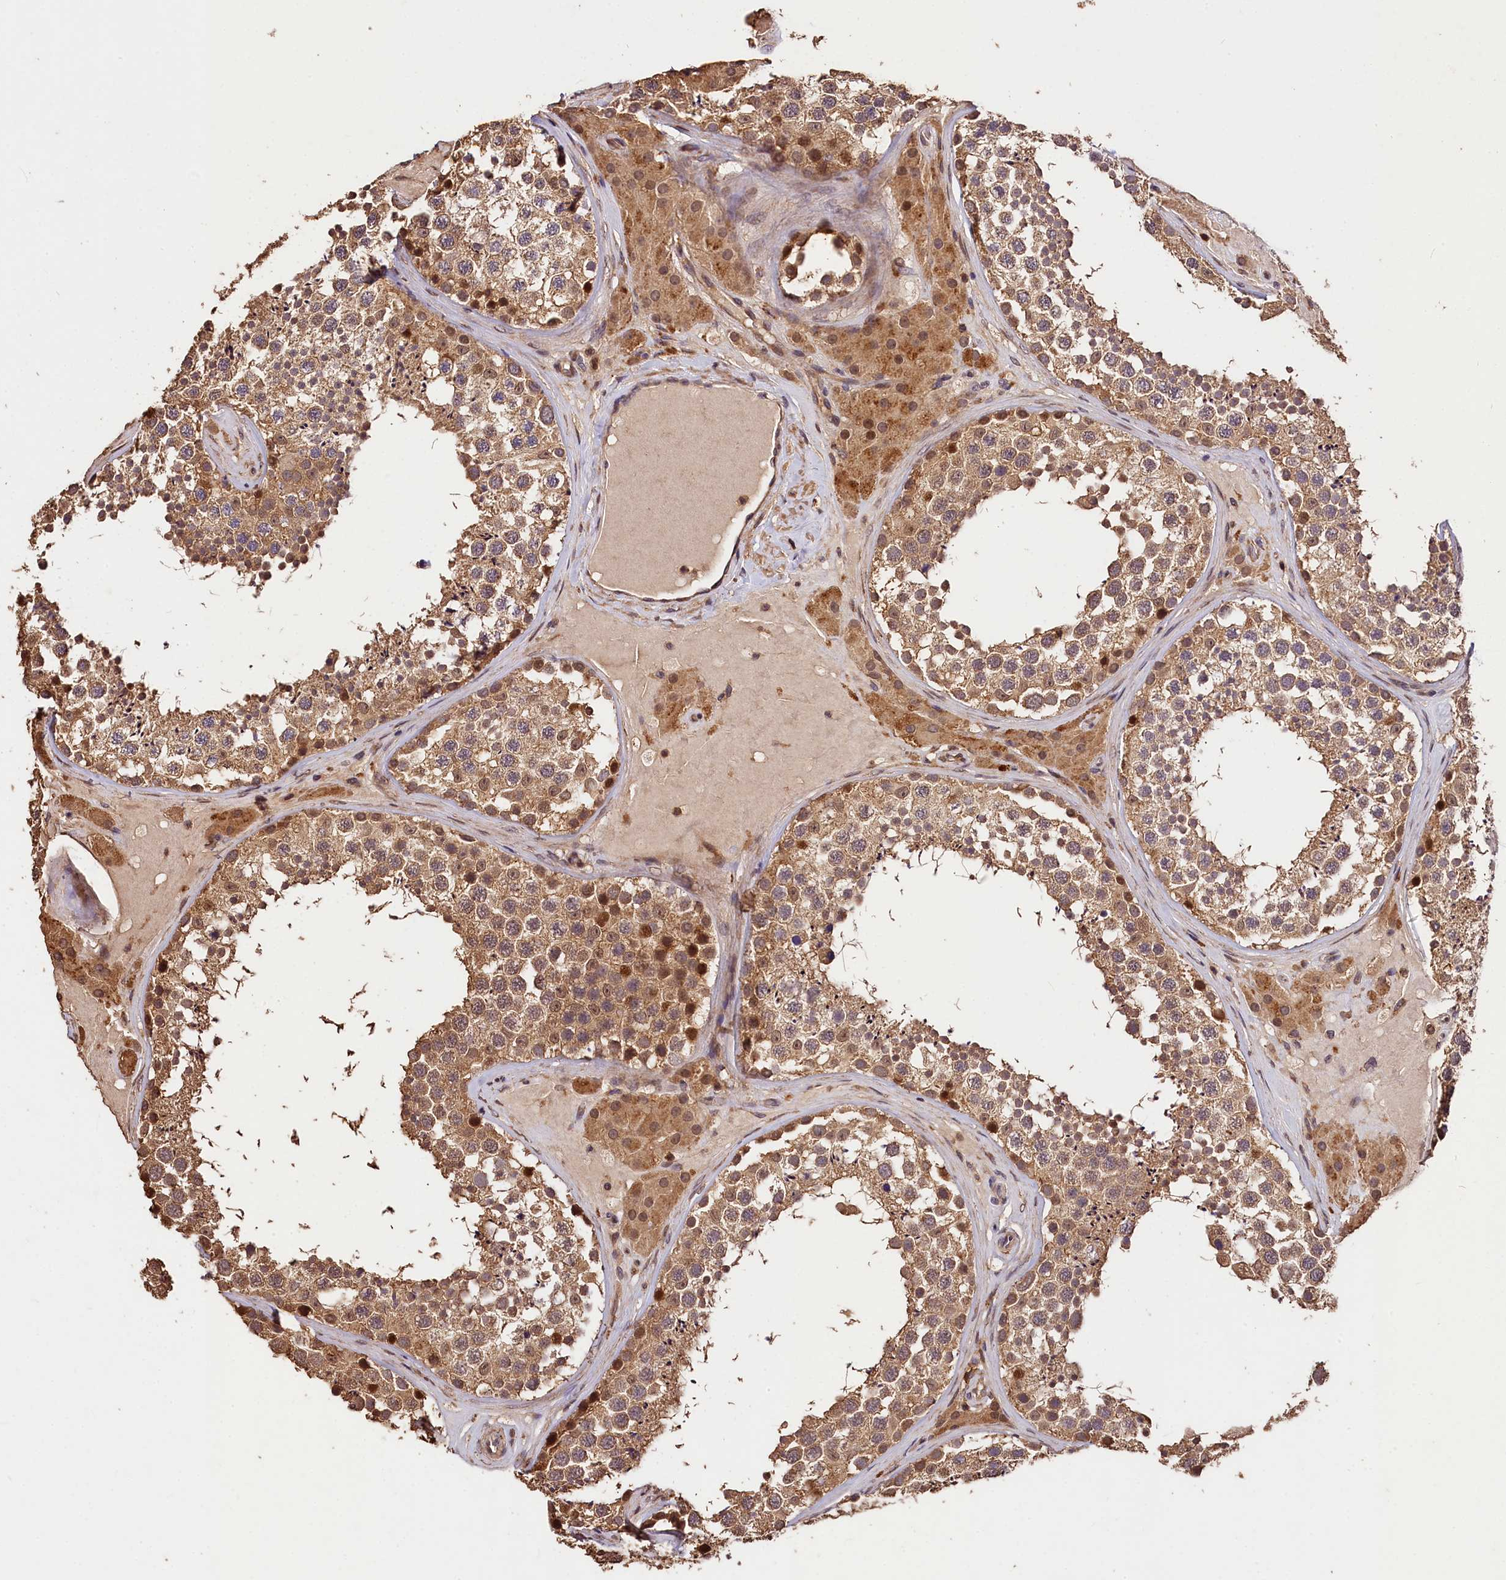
{"staining": {"intensity": "moderate", "quantity": ">75%", "location": "cytoplasmic/membranous,nuclear"}, "tissue": "testis", "cell_type": "Cells in seminiferous ducts", "image_type": "normal", "snomed": [{"axis": "morphology", "description": "Normal tissue, NOS"}, {"axis": "topography", "description": "Testis"}], "caption": "Brown immunohistochemical staining in unremarkable human testis demonstrates moderate cytoplasmic/membranous,nuclear expression in approximately >75% of cells in seminiferous ducts.", "gene": "KPTN", "patient": {"sex": "male", "age": 46}}